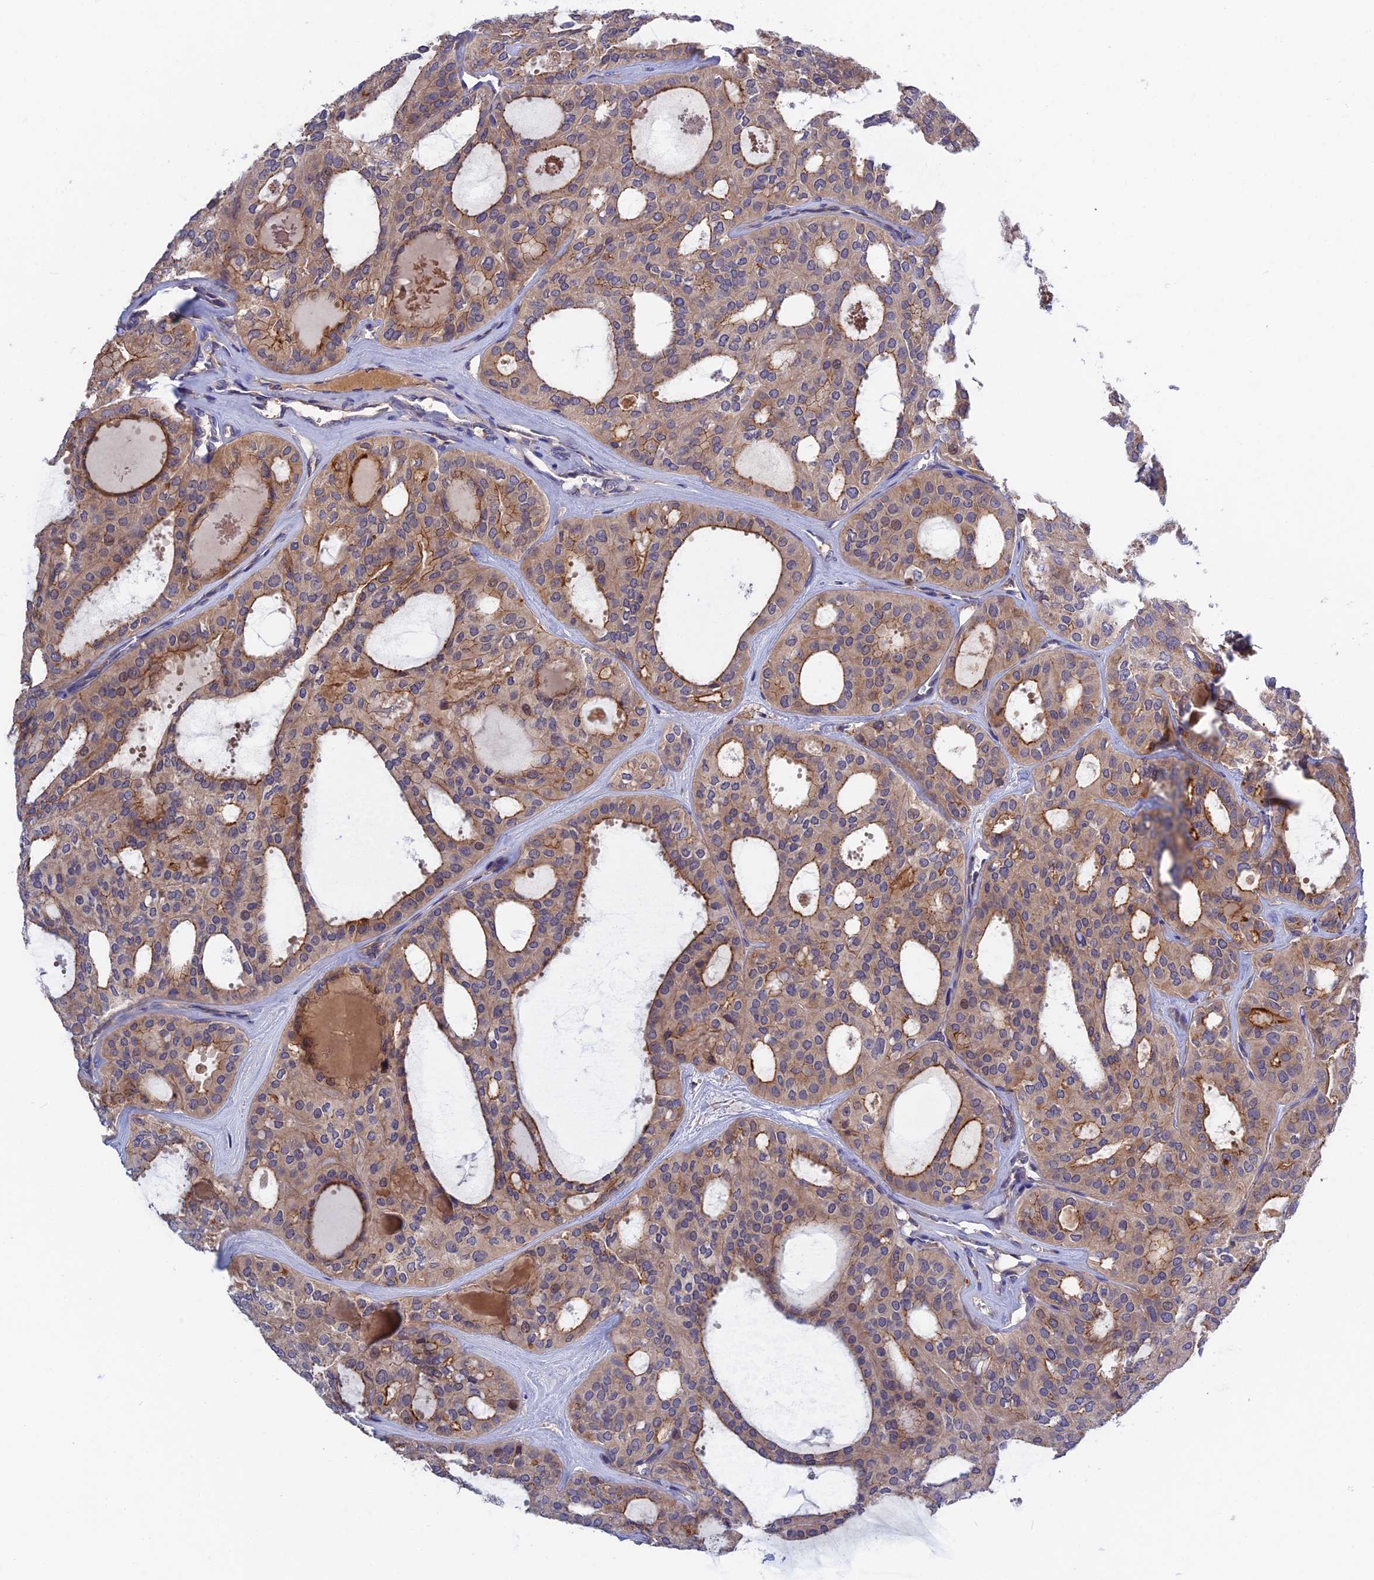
{"staining": {"intensity": "moderate", "quantity": "25%-75%", "location": "cytoplasmic/membranous"}, "tissue": "thyroid cancer", "cell_type": "Tumor cells", "image_type": "cancer", "snomed": [{"axis": "morphology", "description": "Follicular adenoma carcinoma, NOS"}, {"axis": "topography", "description": "Thyroid gland"}], "caption": "DAB immunohistochemical staining of human thyroid cancer (follicular adenoma carcinoma) exhibits moderate cytoplasmic/membranous protein expression in approximately 25%-75% of tumor cells.", "gene": "CRACD", "patient": {"sex": "male", "age": 75}}